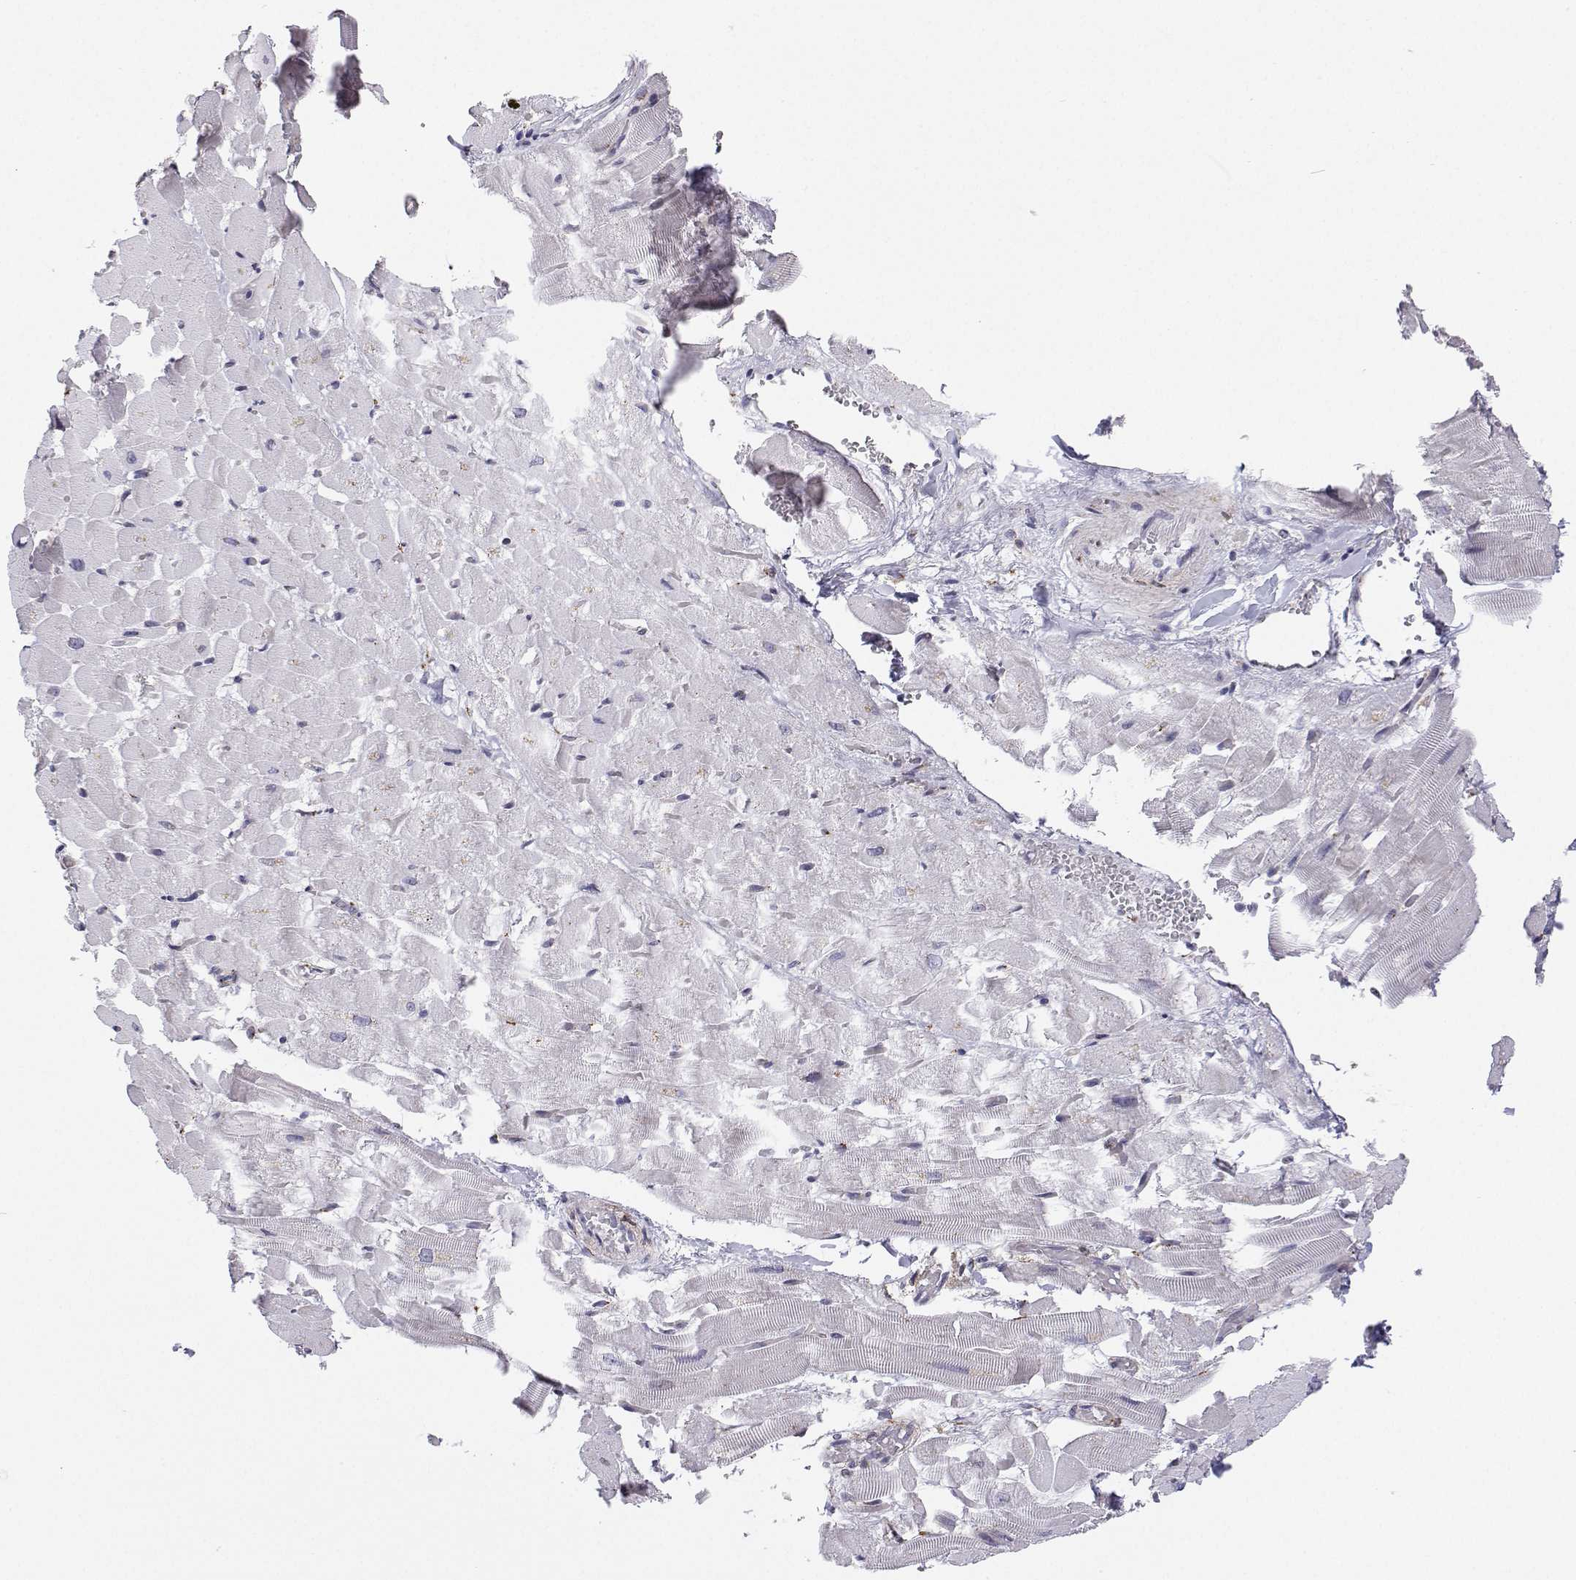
{"staining": {"intensity": "weak", "quantity": "<25%", "location": "cytoplasmic/membranous"}, "tissue": "heart muscle", "cell_type": "Cardiomyocytes", "image_type": "normal", "snomed": [{"axis": "morphology", "description": "Normal tissue, NOS"}, {"axis": "topography", "description": "Heart"}], "caption": "Immunohistochemistry of benign human heart muscle demonstrates no expression in cardiomyocytes.", "gene": "STARD13", "patient": {"sex": "male", "age": 37}}